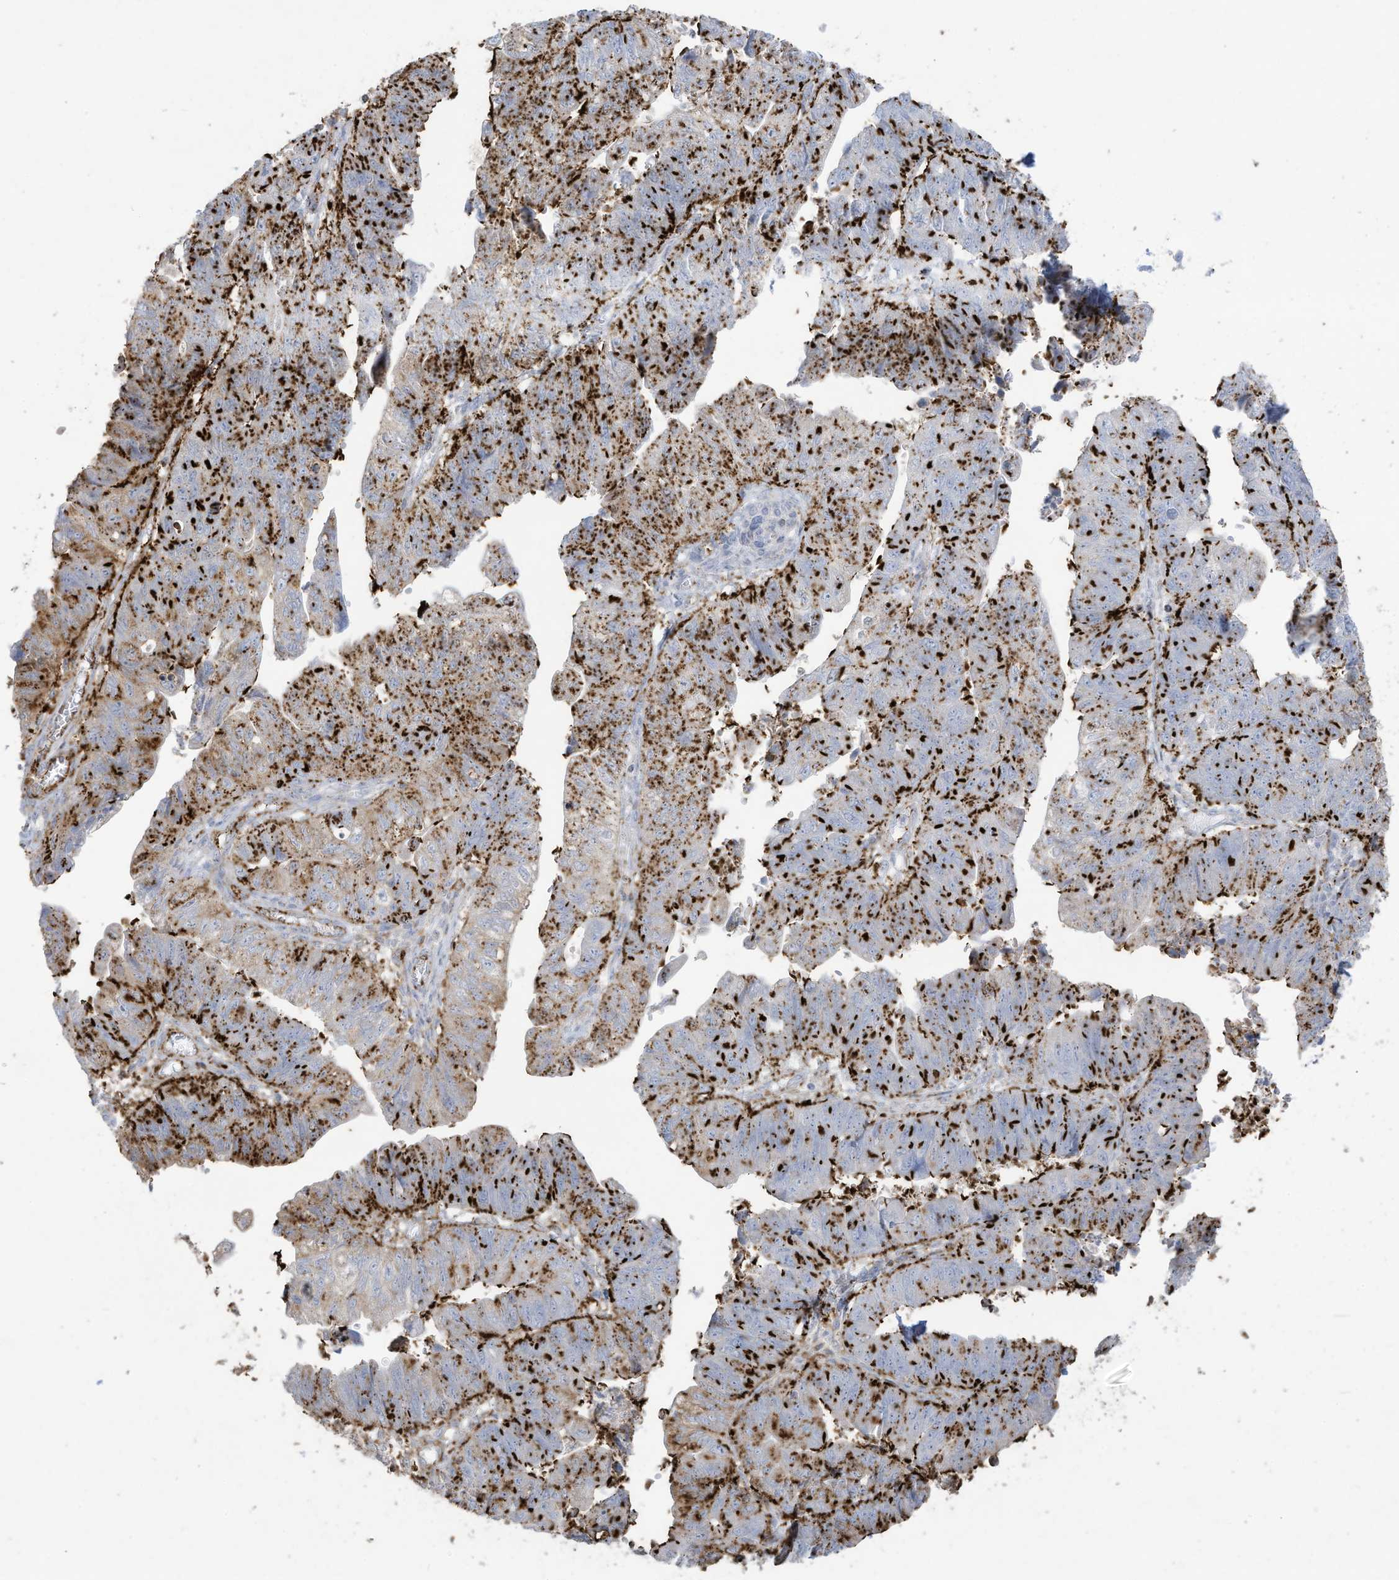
{"staining": {"intensity": "strong", "quantity": "25%-75%", "location": "cytoplasmic/membranous"}, "tissue": "stomach cancer", "cell_type": "Tumor cells", "image_type": "cancer", "snomed": [{"axis": "morphology", "description": "Adenocarcinoma, NOS"}, {"axis": "topography", "description": "Stomach"}], "caption": "Stomach adenocarcinoma stained with DAB immunohistochemistry demonstrates high levels of strong cytoplasmic/membranous expression in approximately 25%-75% of tumor cells.", "gene": "THNSL2", "patient": {"sex": "male", "age": 59}}